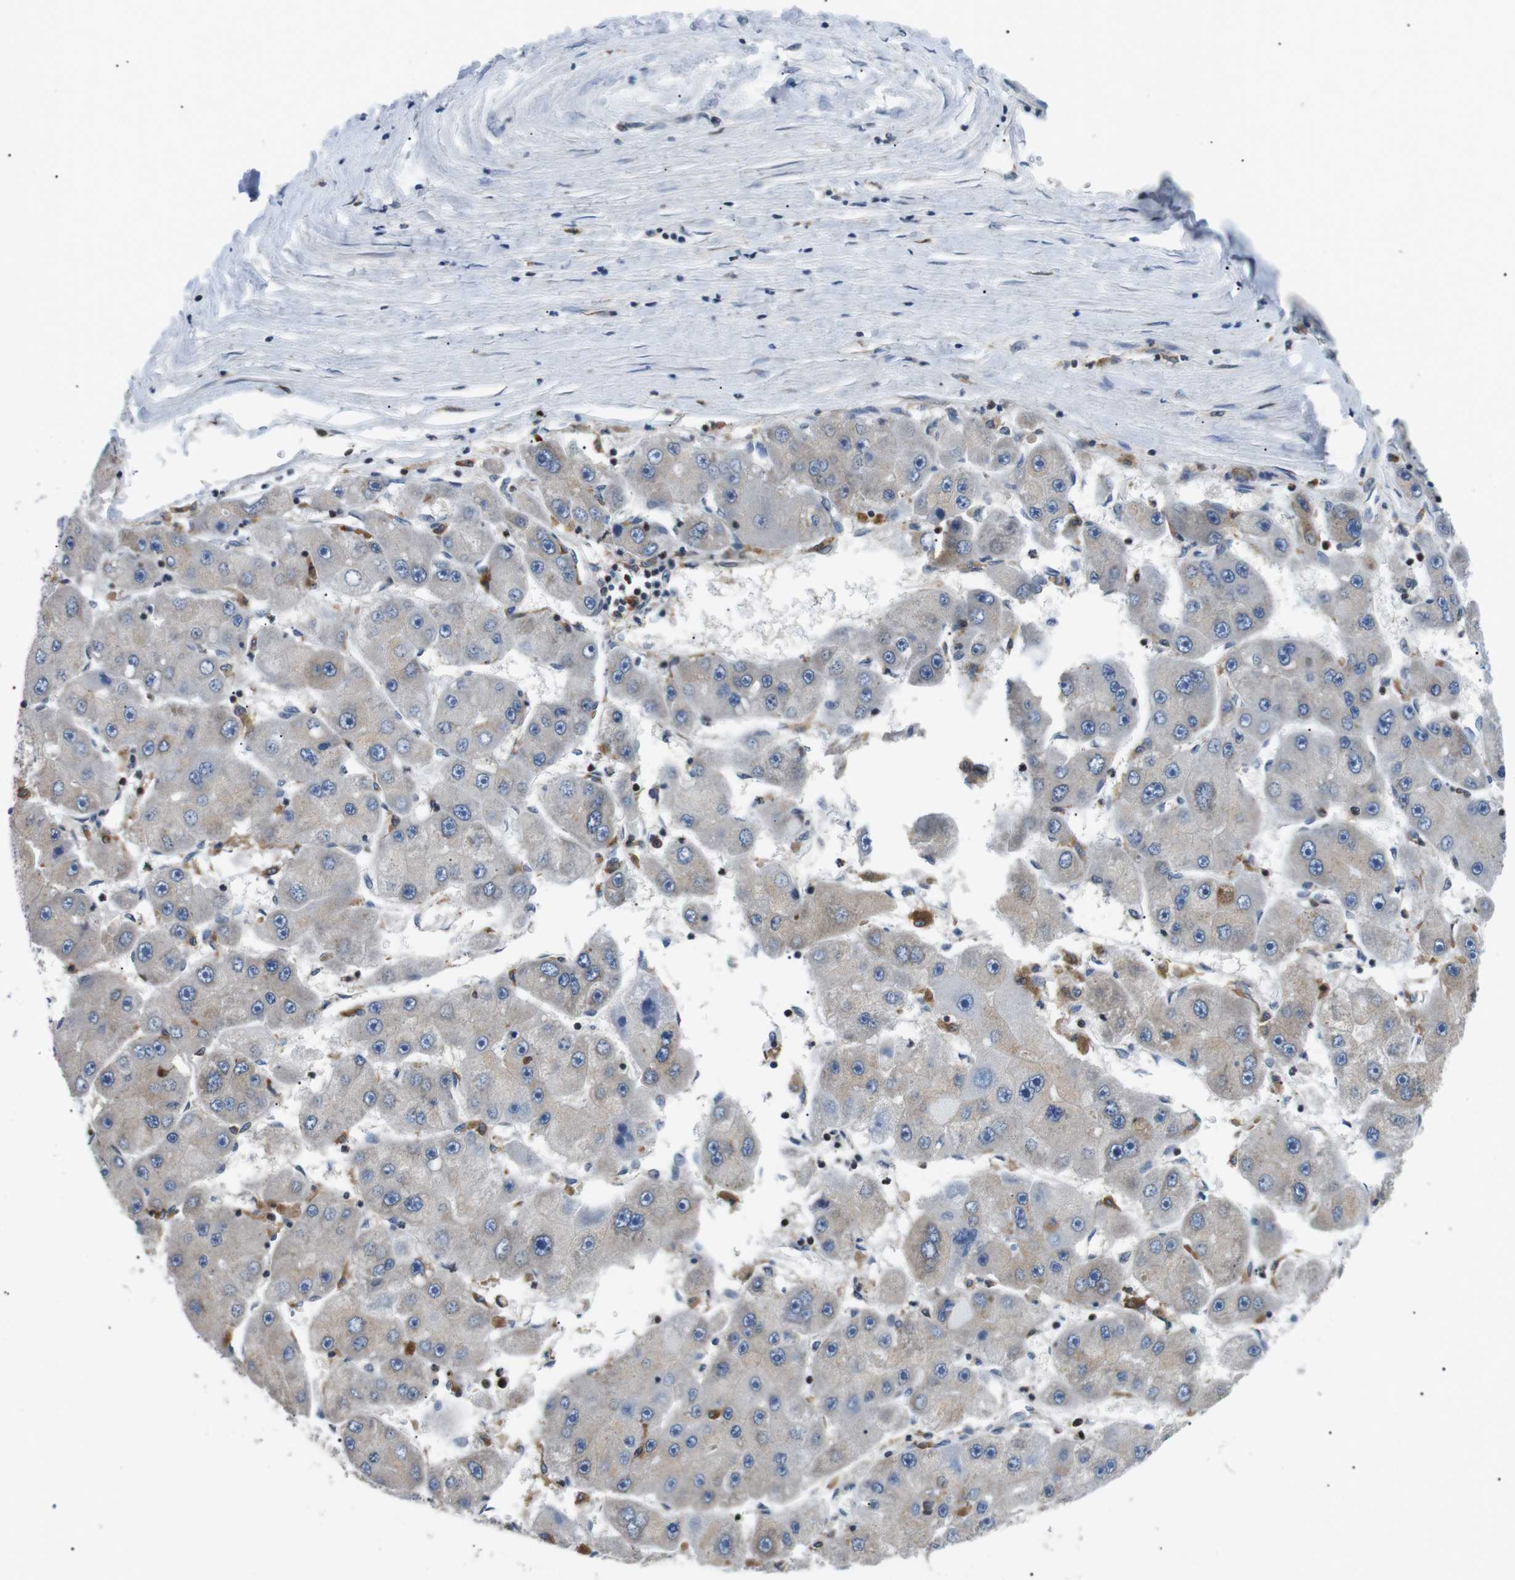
{"staining": {"intensity": "negative", "quantity": "none", "location": "none"}, "tissue": "liver cancer", "cell_type": "Tumor cells", "image_type": "cancer", "snomed": [{"axis": "morphology", "description": "Carcinoma, Hepatocellular, NOS"}, {"axis": "topography", "description": "Liver"}], "caption": "Protein analysis of liver cancer demonstrates no significant positivity in tumor cells.", "gene": "RAB9A", "patient": {"sex": "female", "age": 61}}